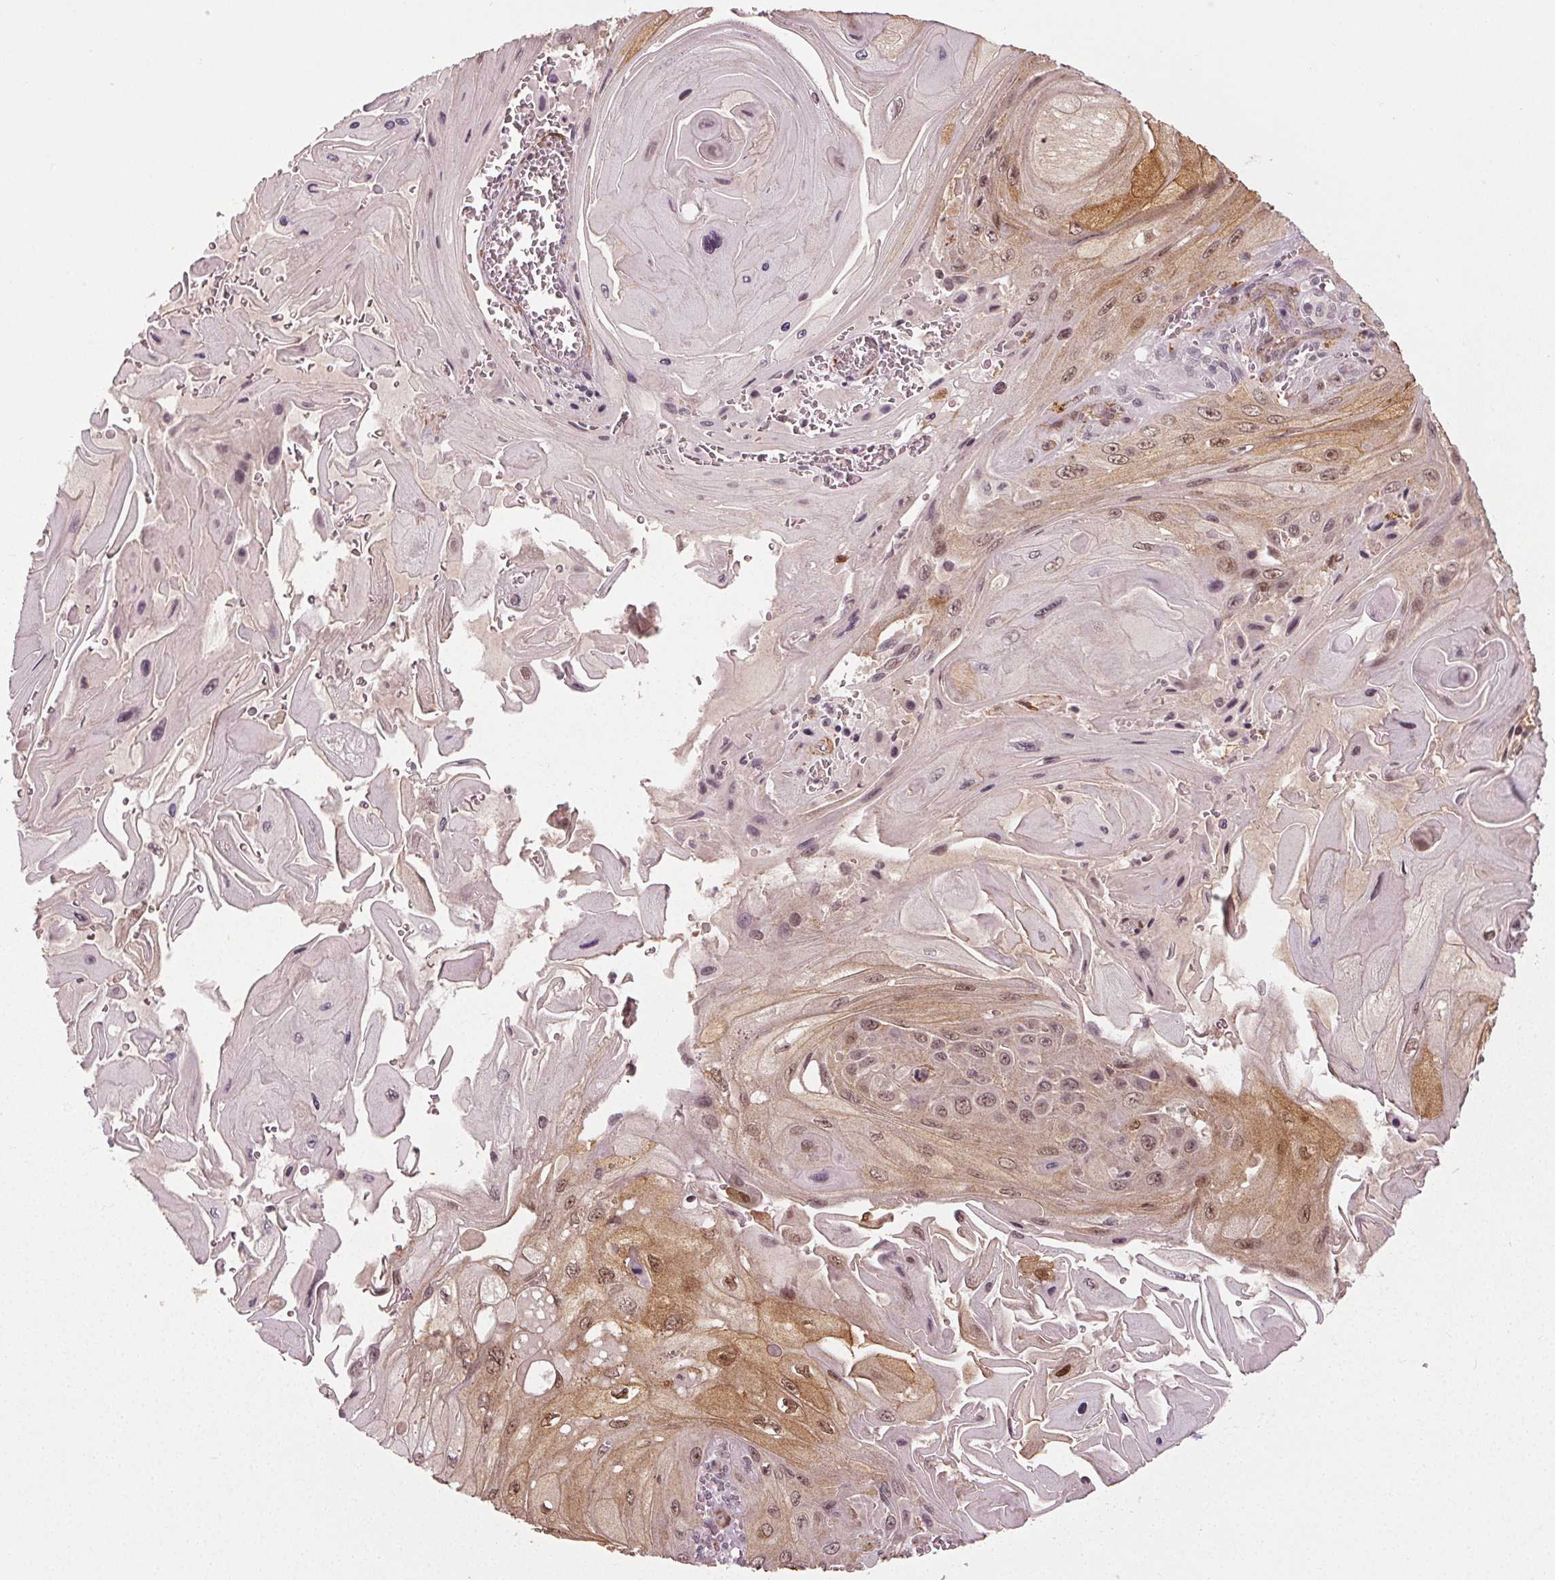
{"staining": {"intensity": "moderate", "quantity": "25%-75%", "location": "cytoplasmic/membranous,nuclear"}, "tissue": "skin cancer", "cell_type": "Tumor cells", "image_type": "cancer", "snomed": [{"axis": "morphology", "description": "Squamous cell carcinoma, NOS"}, {"axis": "topography", "description": "Skin"}], "caption": "Skin cancer stained with a brown dye shows moderate cytoplasmic/membranous and nuclear positive expression in about 25%-75% of tumor cells.", "gene": "PKP1", "patient": {"sex": "female", "age": 94}}